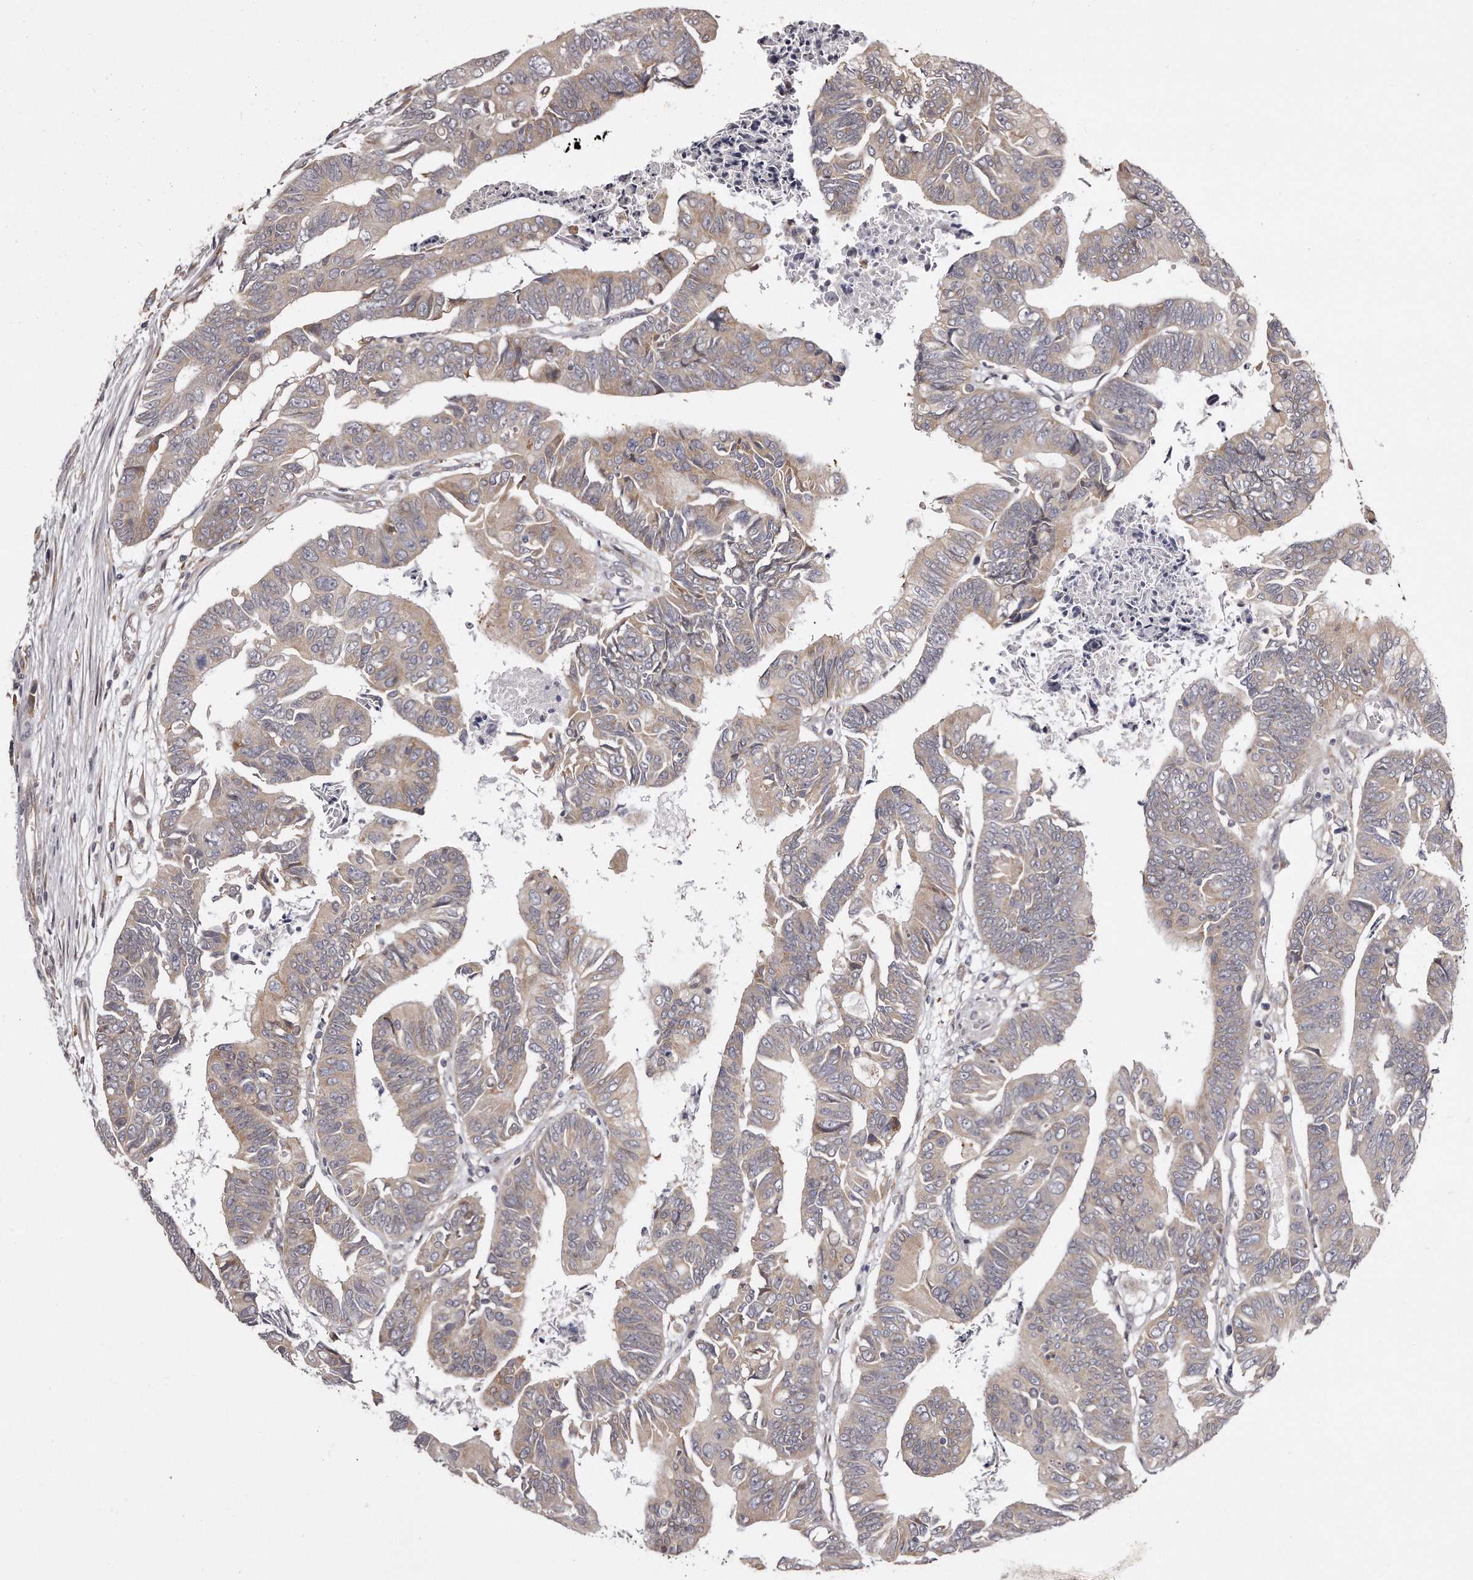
{"staining": {"intensity": "weak", "quantity": "25%-75%", "location": "cytoplasmic/membranous"}, "tissue": "colorectal cancer", "cell_type": "Tumor cells", "image_type": "cancer", "snomed": [{"axis": "morphology", "description": "Adenocarcinoma, NOS"}, {"axis": "topography", "description": "Rectum"}], "caption": "Weak cytoplasmic/membranous protein staining is identified in approximately 25%-75% of tumor cells in colorectal cancer.", "gene": "TRAPPC14", "patient": {"sex": "female", "age": 65}}